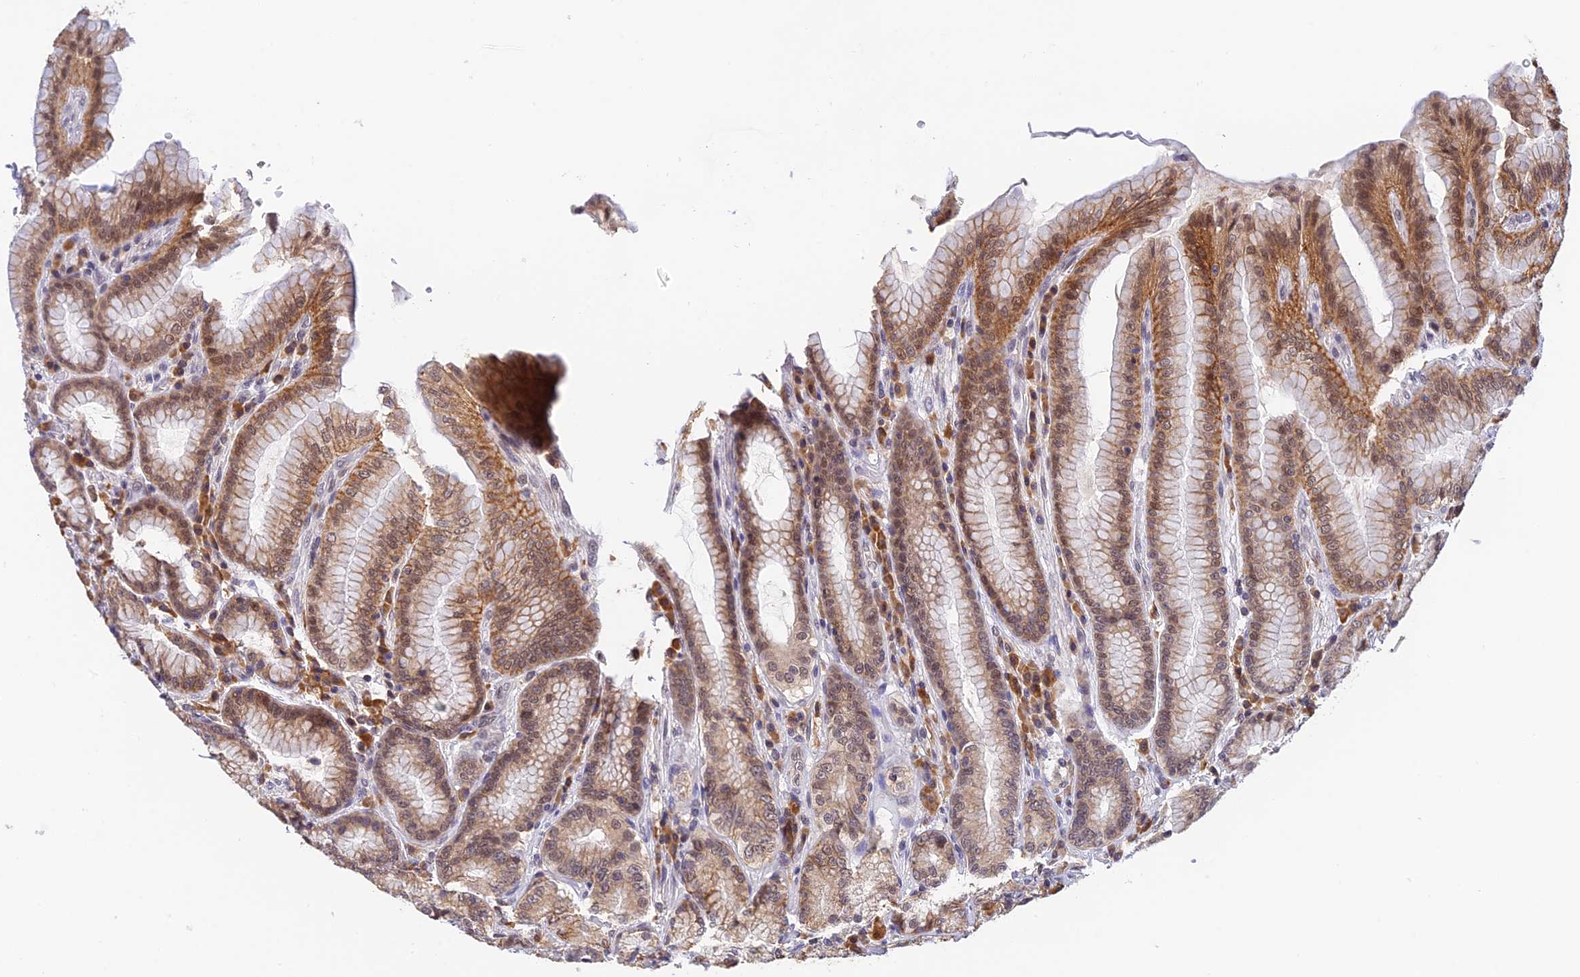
{"staining": {"intensity": "strong", "quantity": "25%-75%", "location": "cytoplasmic/membranous"}, "tissue": "stomach", "cell_type": "Glandular cells", "image_type": "normal", "snomed": [{"axis": "morphology", "description": "Normal tissue, NOS"}, {"axis": "topography", "description": "Stomach, upper"}, {"axis": "topography", "description": "Stomach, lower"}], "caption": "Immunohistochemical staining of unremarkable human stomach demonstrates 25%-75% levels of strong cytoplasmic/membranous protein positivity in about 25%-75% of glandular cells.", "gene": "PEX16", "patient": {"sex": "female", "age": 76}}